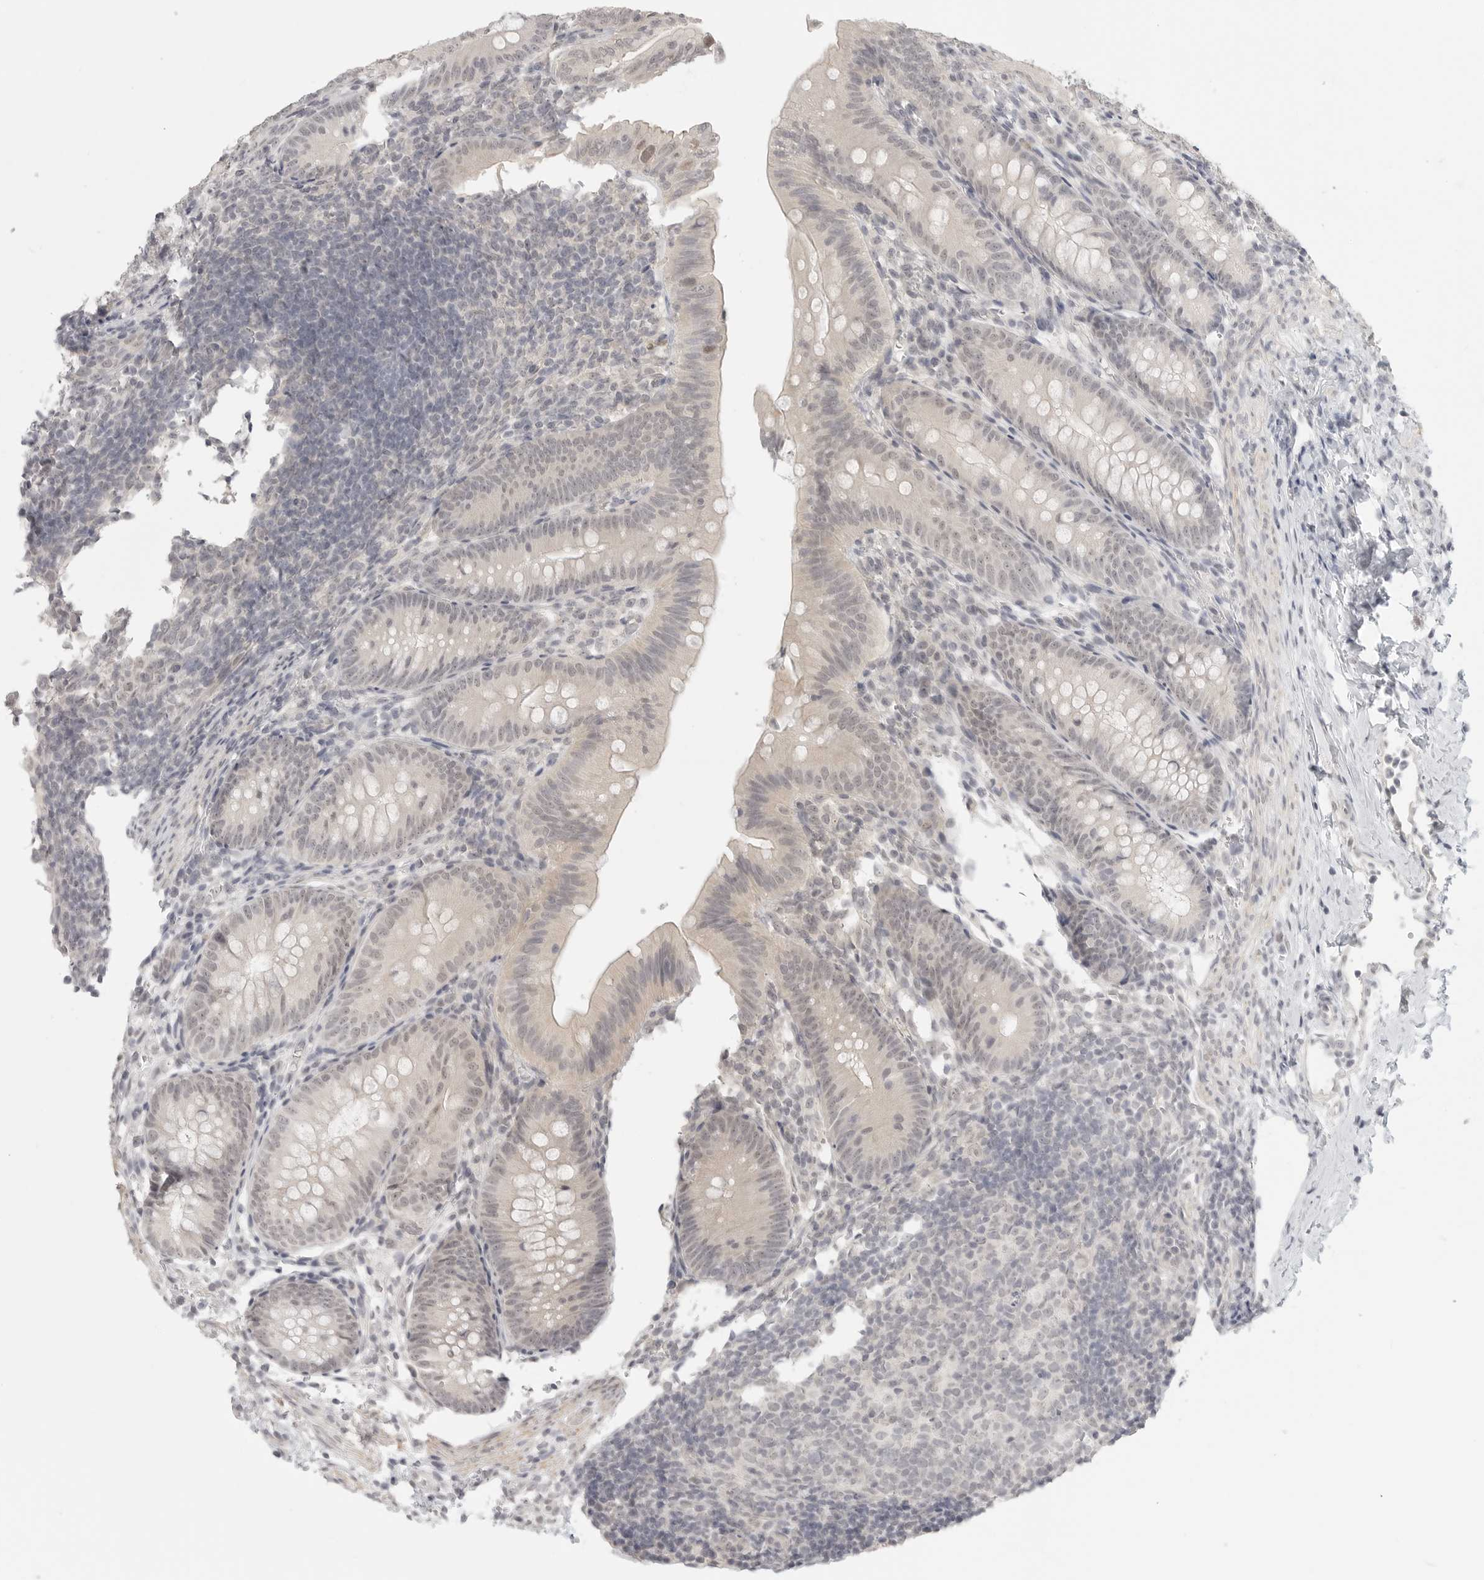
{"staining": {"intensity": "weak", "quantity": "<25%", "location": "nuclear"}, "tissue": "appendix", "cell_type": "Glandular cells", "image_type": "normal", "snomed": [{"axis": "morphology", "description": "Normal tissue, NOS"}, {"axis": "topography", "description": "Appendix"}], "caption": "Image shows no protein staining in glandular cells of benign appendix. (Stains: DAB immunohistochemistry with hematoxylin counter stain, Microscopy: brightfield microscopy at high magnification).", "gene": "KLK11", "patient": {"sex": "male", "age": 1}}